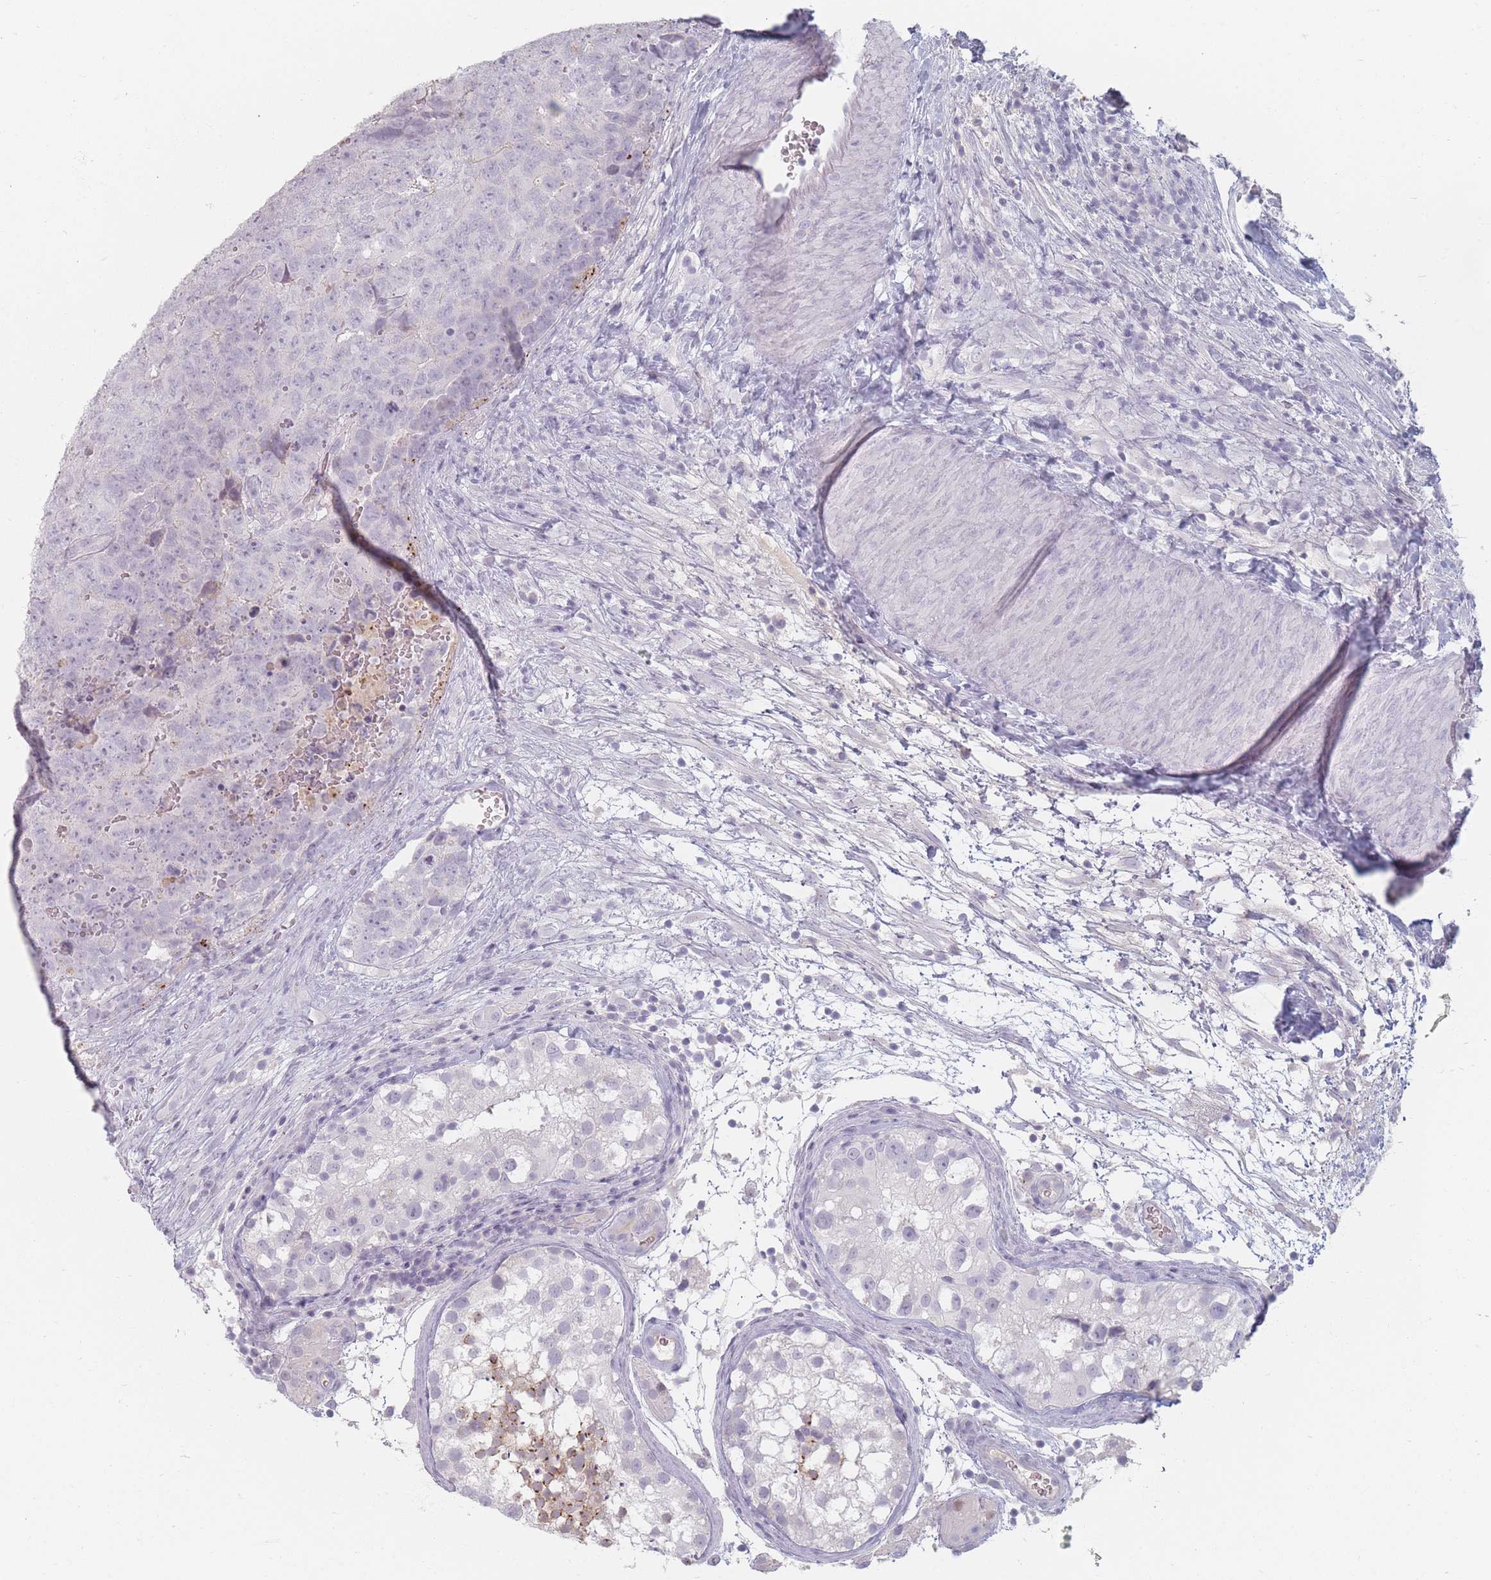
{"staining": {"intensity": "negative", "quantity": "none", "location": "none"}, "tissue": "testis cancer", "cell_type": "Tumor cells", "image_type": "cancer", "snomed": [{"axis": "morphology", "description": "Seminoma, NOS"}, {"axis": "morphology", "description": "Teratoma, malignant, NOS"}, {"axis": "topography", "description": "Testis"}], "caption": "This is a histopathology image of immunohistochemistry (IHC) staining of testis seminoma, which shows no staining in tumor cells.", "gene": "HELZ2", "patient": {"sex": "male", "age": 34}}